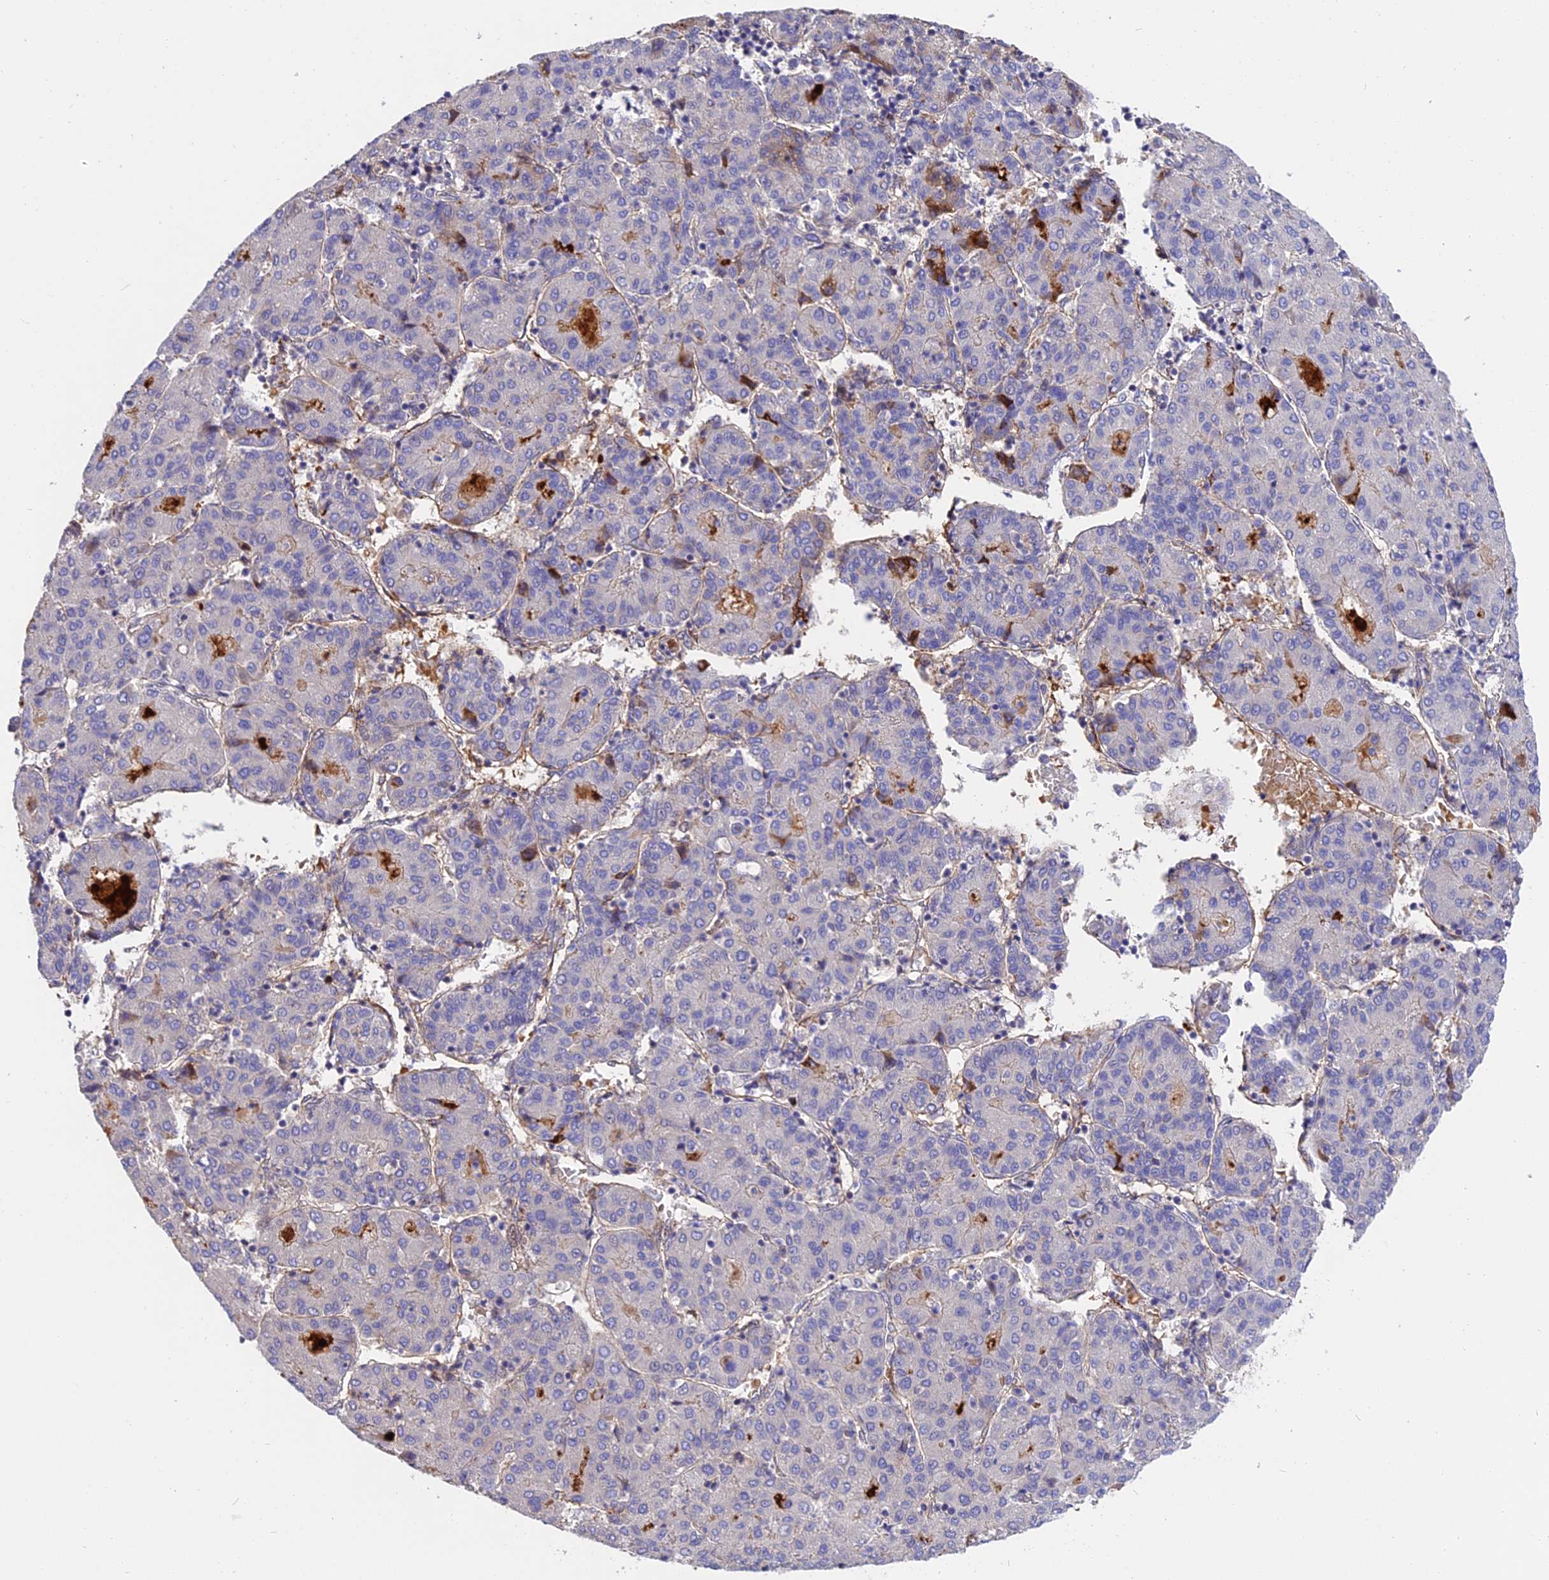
{"staining": {"intensity": "moderate", "quantity": "<25%", "location": "cytoplasmic/membranous"}, "tissue": "liver cancer", "cell_type": "Tumor cells", "image_type": "cancer", "snomed": [{"axis": "morphology", "description": "Carcinoma, Hepatocellular, NOS"}, {"axis": "topography", "description": "Liver"}], "caption": "Moderate cytoplasmic/membranous protein staining is appreciated in approximately <25% of tumor cells in liver cancer.", "gene": "MFSD2A", "patient": {"sex": "male", "age": 65}}